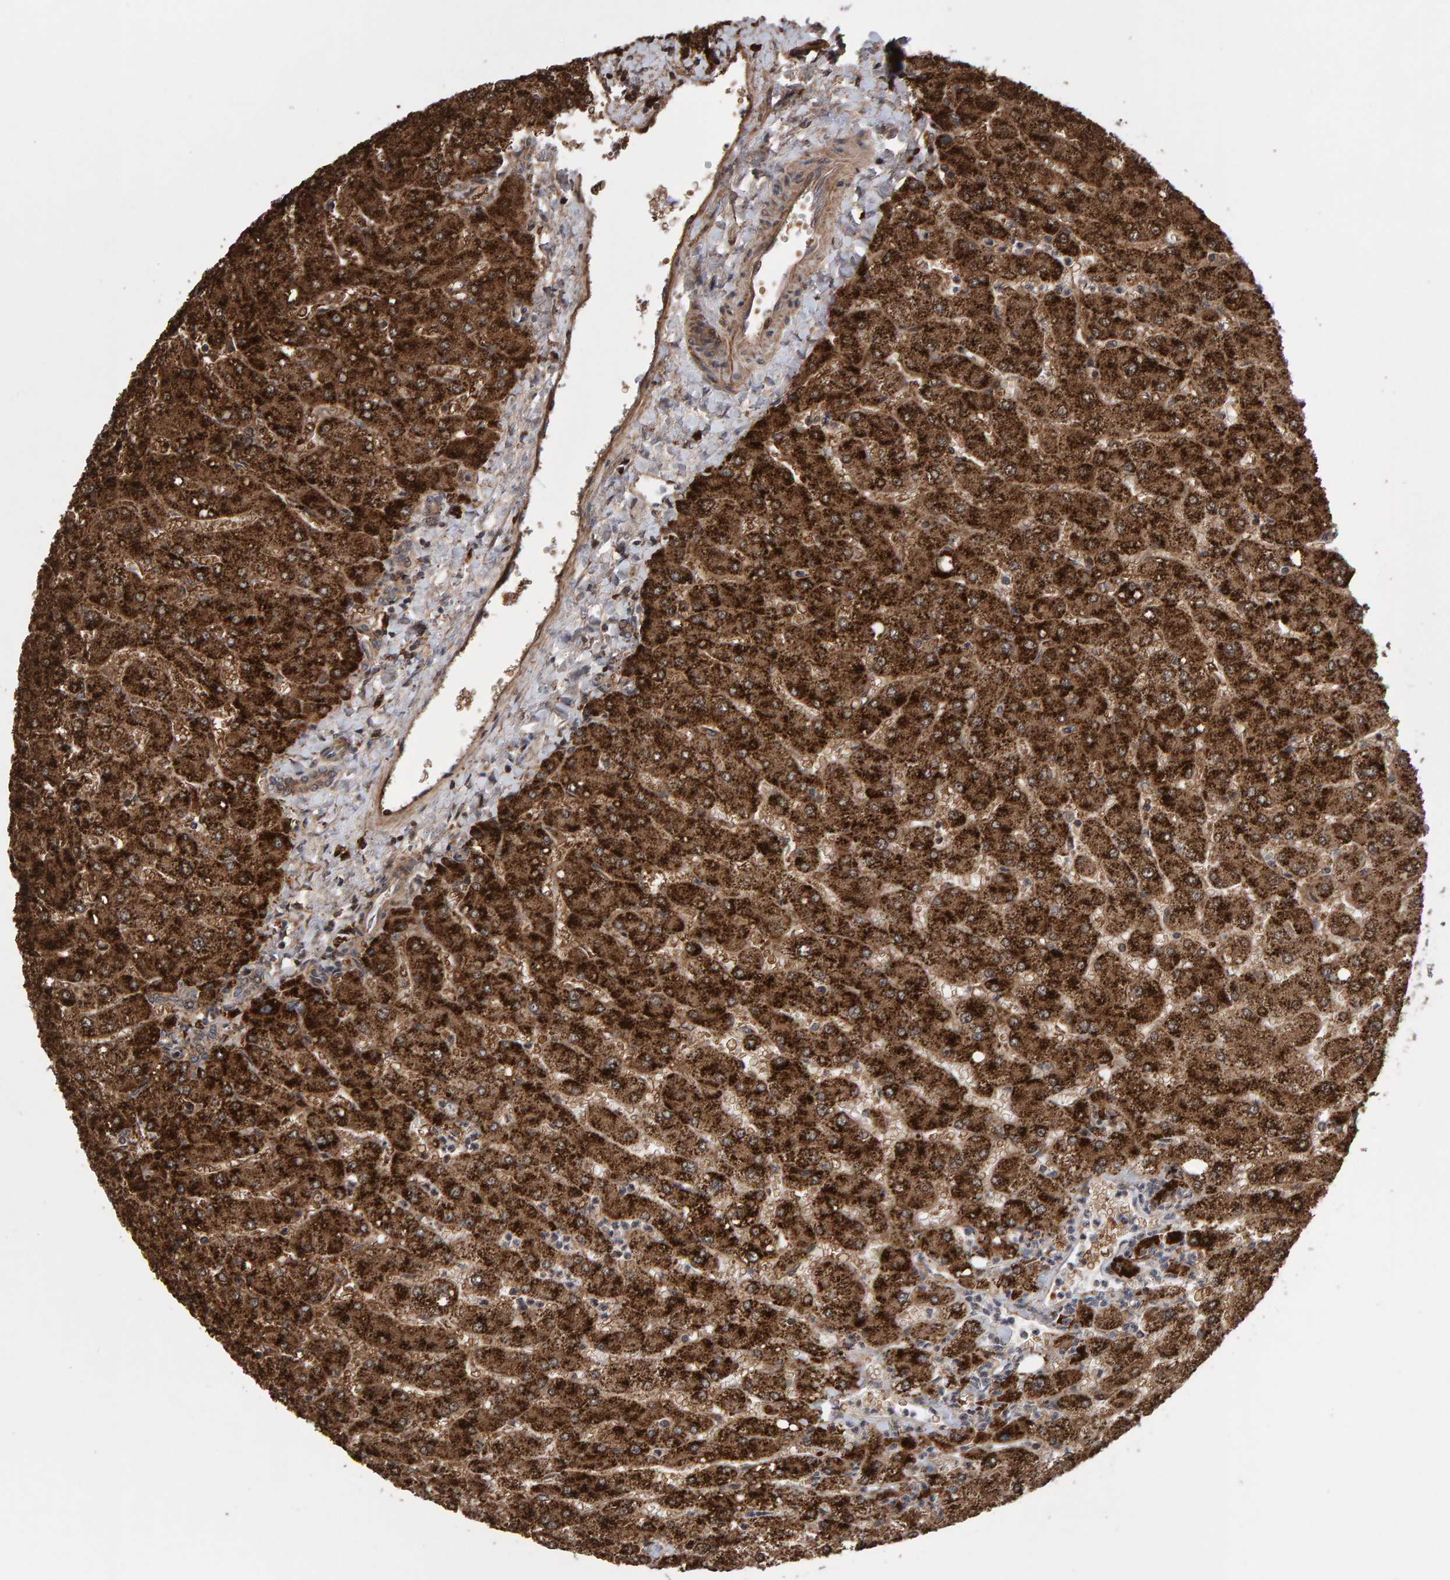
{"staining": {"intensity": "moderate", "quantity": ">75%", "location": "cytoplasmic/membranous,nuclear"}, "tissue": "liver", "cell_type": "Cholangiocytes", "image_type": "normal", "snomed": [{"axis": "morphology", "description": "Normal tissue, NOS"}, {"axis": "topography", "description": "Liver"}], "caption": "Immunohistochemistry (DAB (3,3'-diaminobenzidine)) staining of normal human liver shows moderate cytoplasmic/membranous,nuclear protein expression in approximately >75% of cholangiocytes.", "gene": "PECR", "patient": {"sex": "male", "age": 55}}